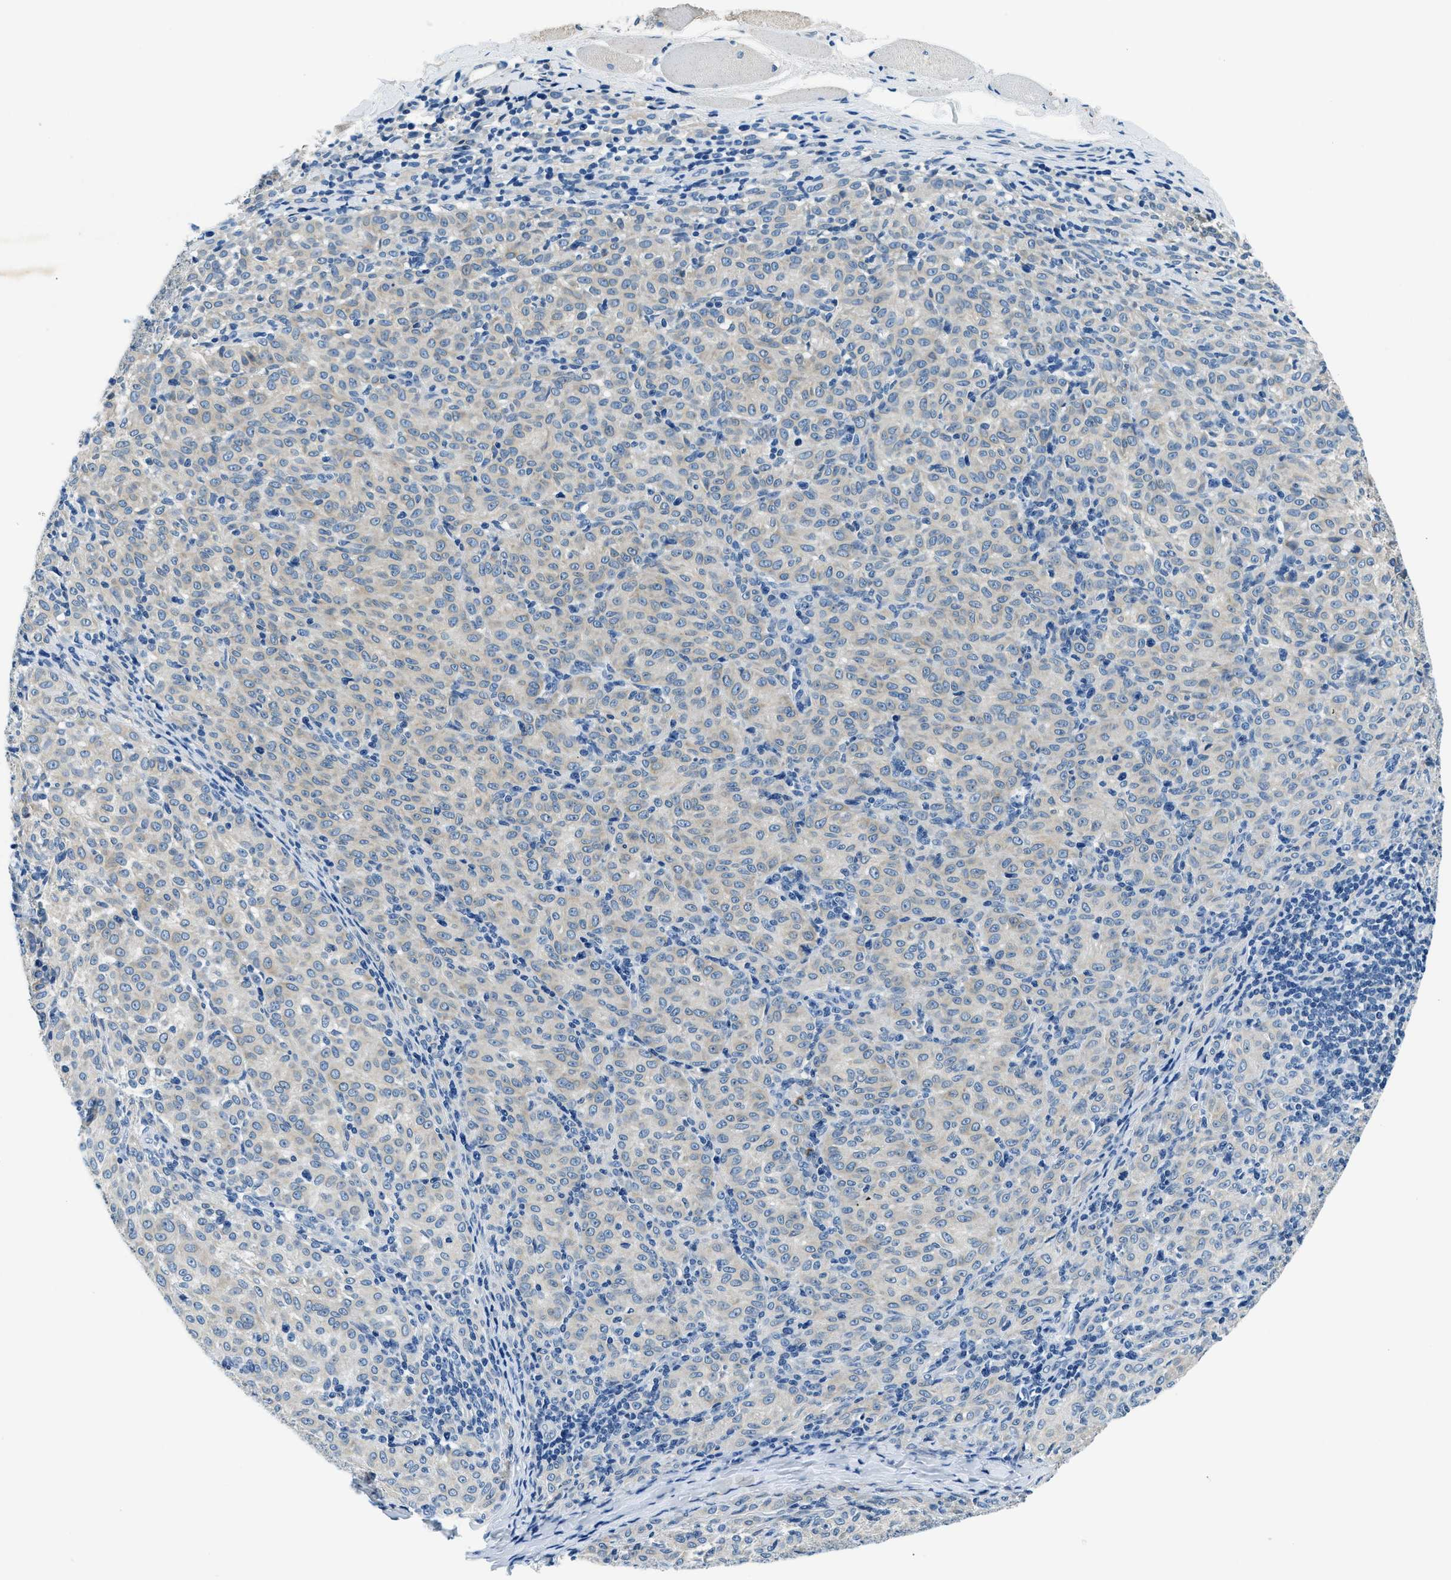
{"staining": {"intensity": "weak", "quantity": "25%-75%", "location": "cytoplasmic/membranous"}, "tissue": "melanoma", "cell_type": "Tumor cells", "image_type": "cancer", "snomed": [{"axis": "morphology", "description": "Malignant melanoma, NOS"}, {"axis": "topography", "description": "Skin"}], "caption": "A high-resolution histopathology image shows immunohistochemistry (IHC) staining of malignant melanoma, which shows weak cytoplasmic/membranous staining in approximately 25%-75% of tumor cells.", "gene": "UBAC2", "patient": {"sex": "female", "age": 72}}